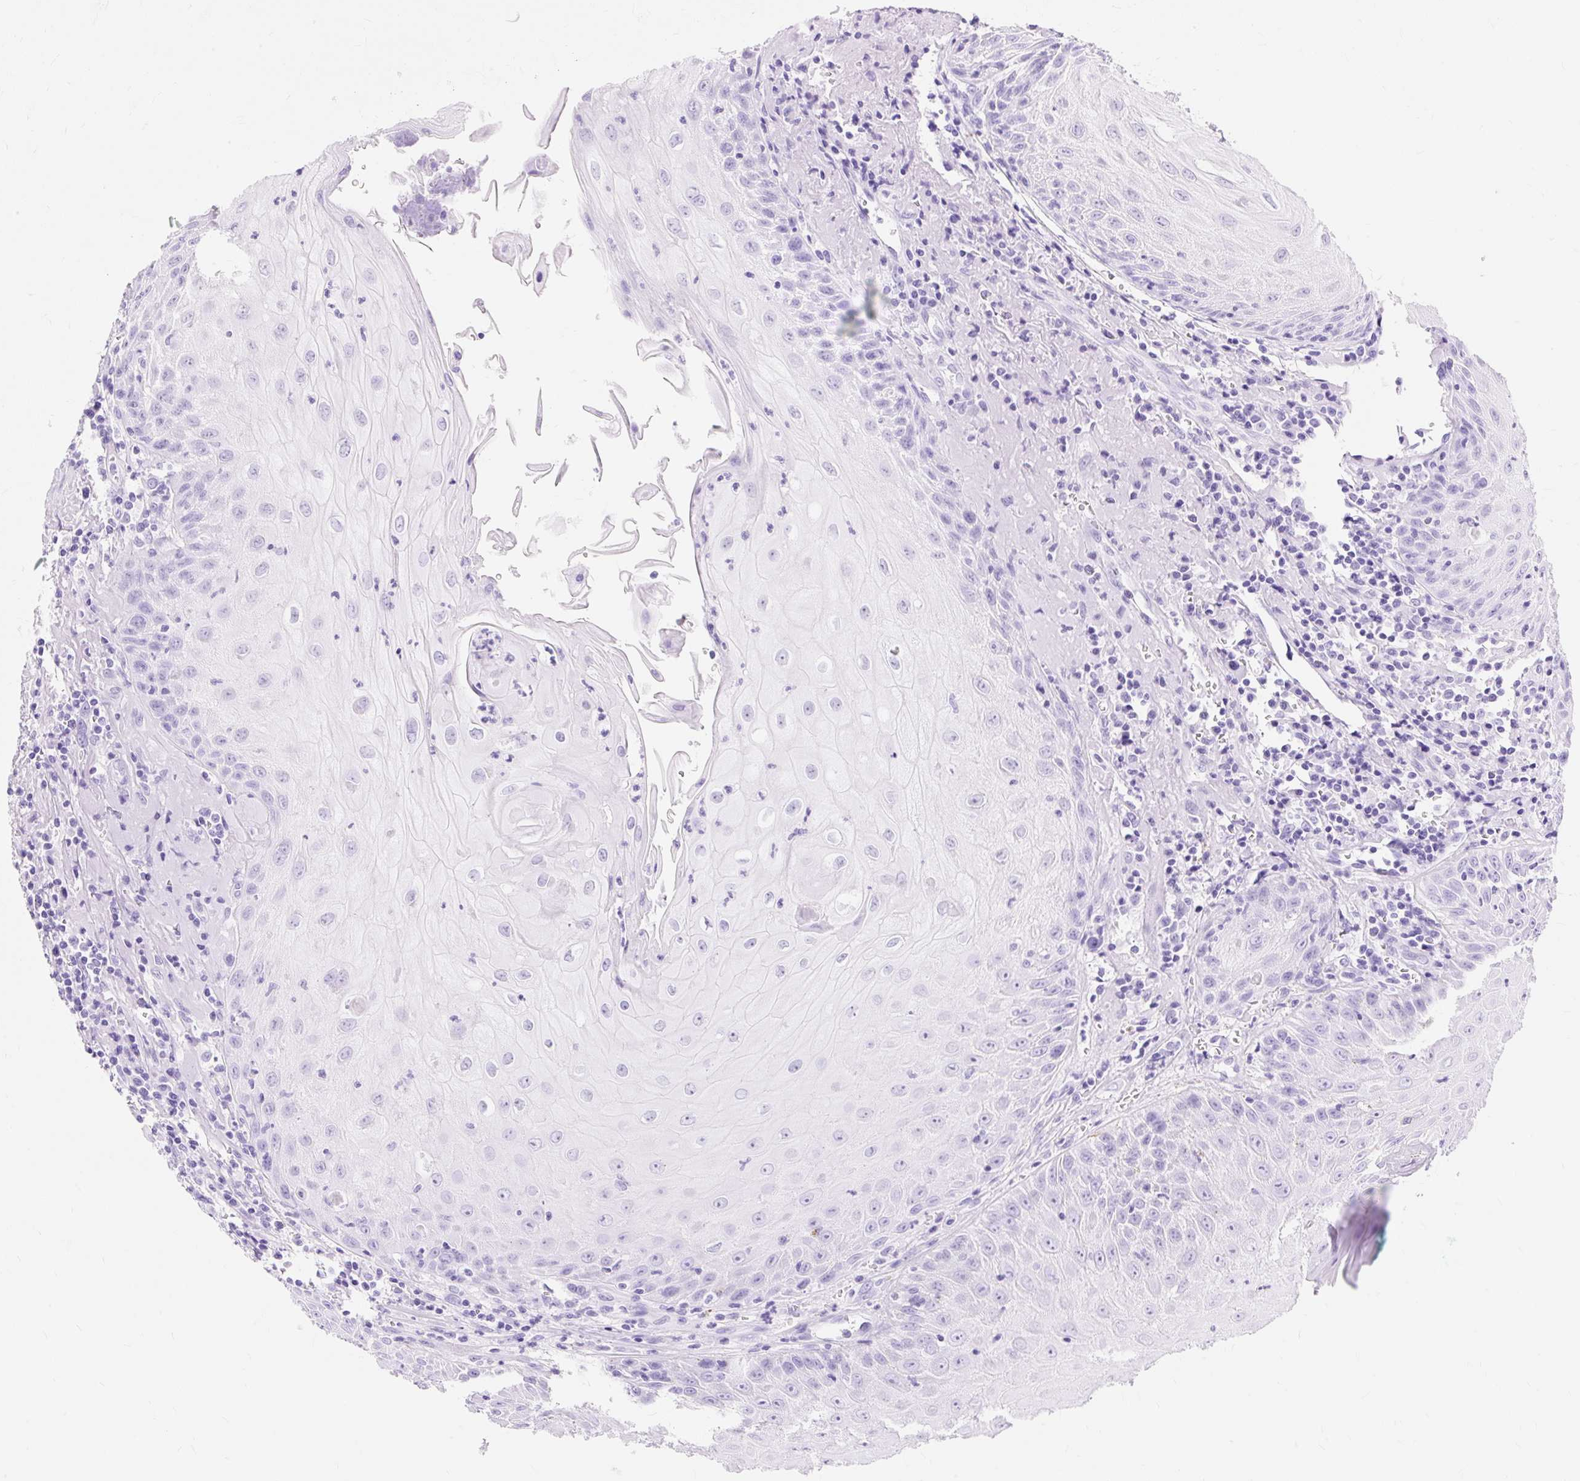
{"staining": {"intensity": "negative", "quantity": "none", "location": "none"}, "tissue": "head and neck cancer", "cell_type": "Tumor cells", "image_type": "cancer", "snomed": [{"axis": "morphology", "description": "Normal tissue, NOS"}, {"axis": "morphology", "description": "Squamous cell carcinoma, NOS"}, {"axis": "topography", "description": "Oral tissue"}, {"axis": "topography", "description": "Head-Neck"}], "caption": "This histopathology image is of squamous cell carcinoma (head and neck) stained with IHC to label a protein in brown with the nuclei are counter-stained blue. There is no expression in tumor cells.", "gene": "MBP", "patient": {"sex": "female", "age": 70}}